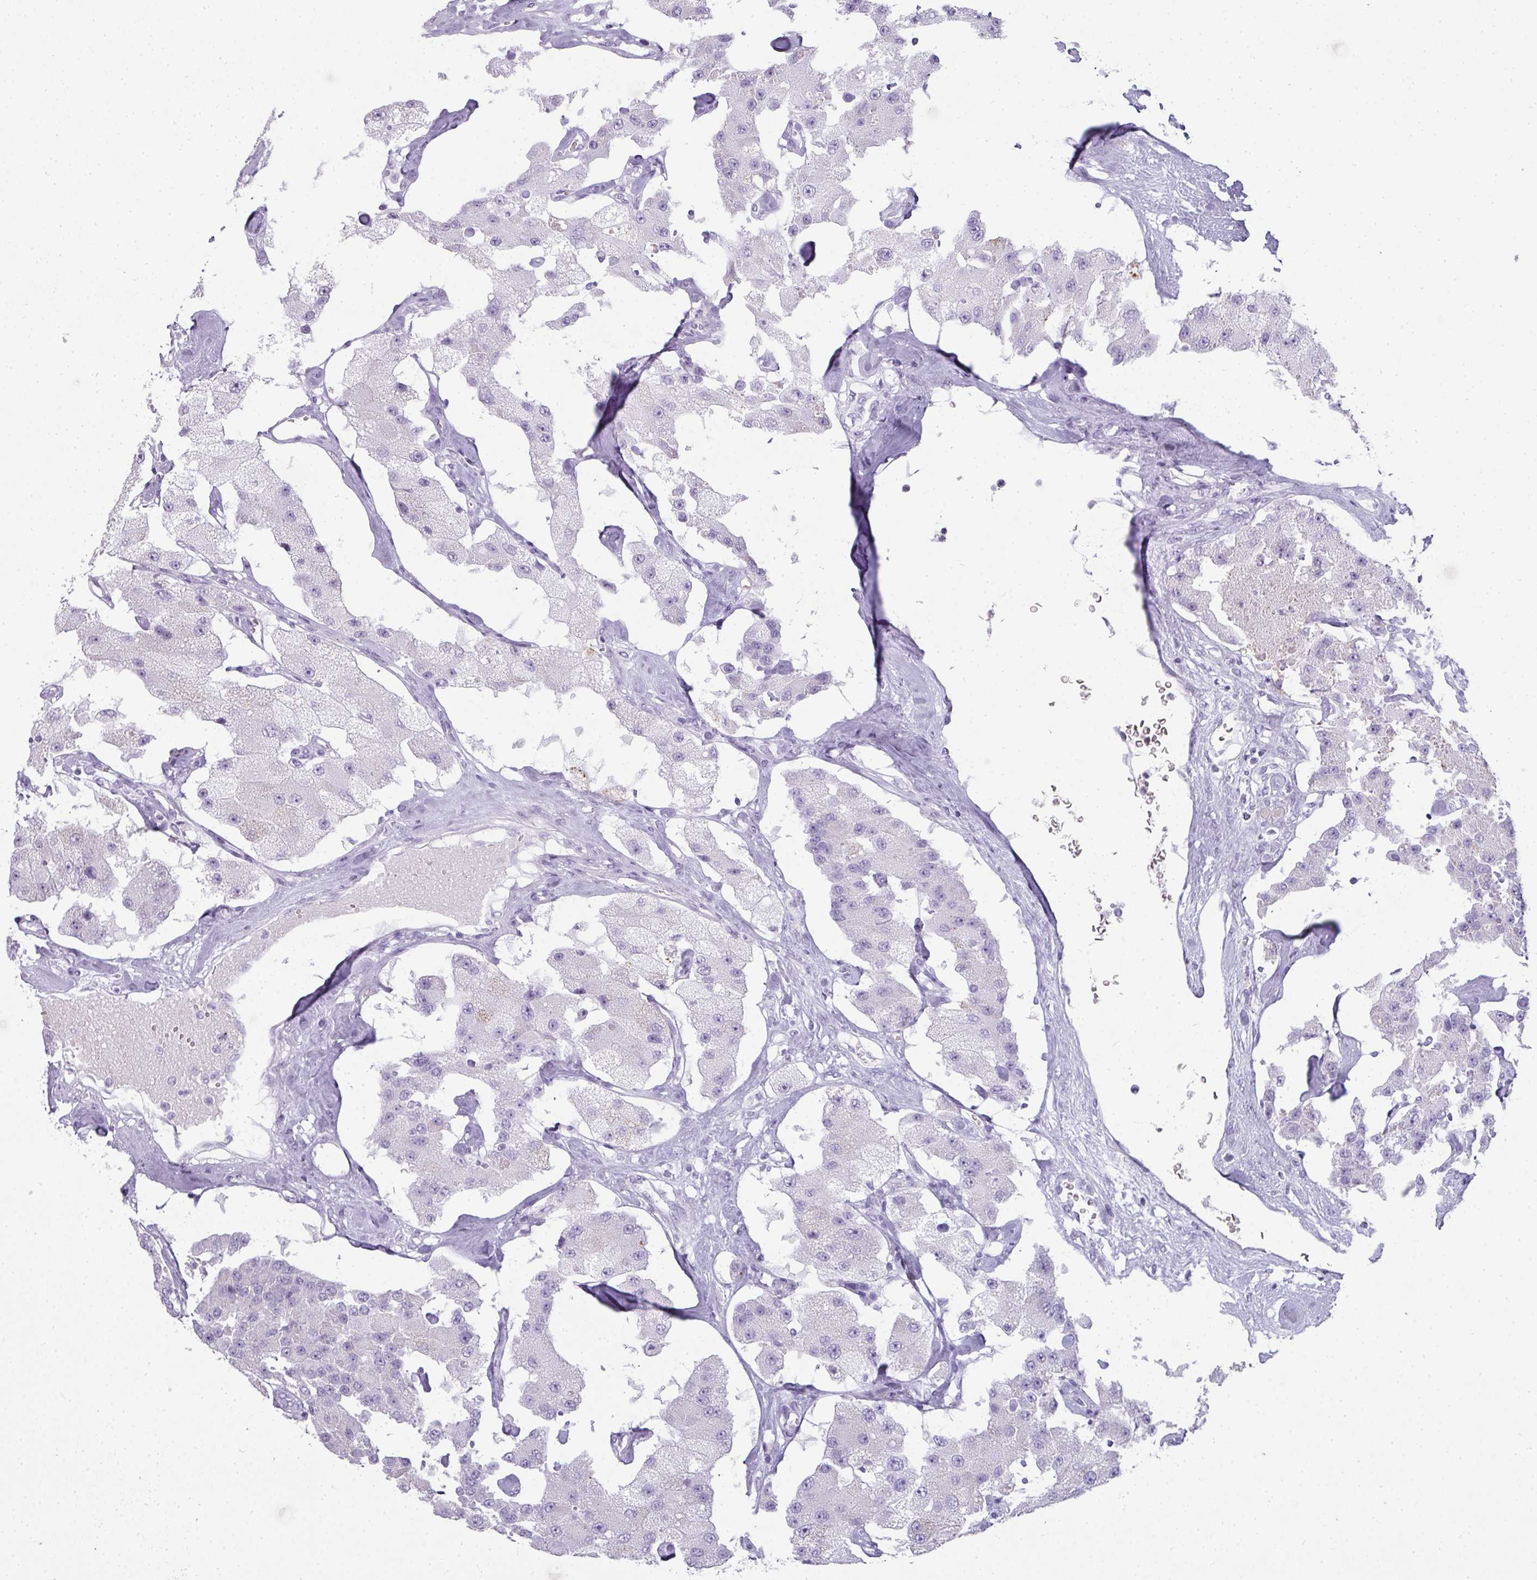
{"staining": {"intensity": "negative", "quantity": "none", "location": "none"}, "tissue": "carcinoid", "cell_type": "Tumor cells", "image_type": "cancer", "snomed": [{"axis": "morphology", "description": "Carcinoid, malignant, NOS"}, {"axis": "topography", "description": "Pancreas"}], "caption": "Immunohistochemistry photomicrograph of human carcinoid stained for a protein (brown), which displays no expression in tumor cells.", "gene": "RBMY1F", "patient": {"sex": "male", "age": 41}}